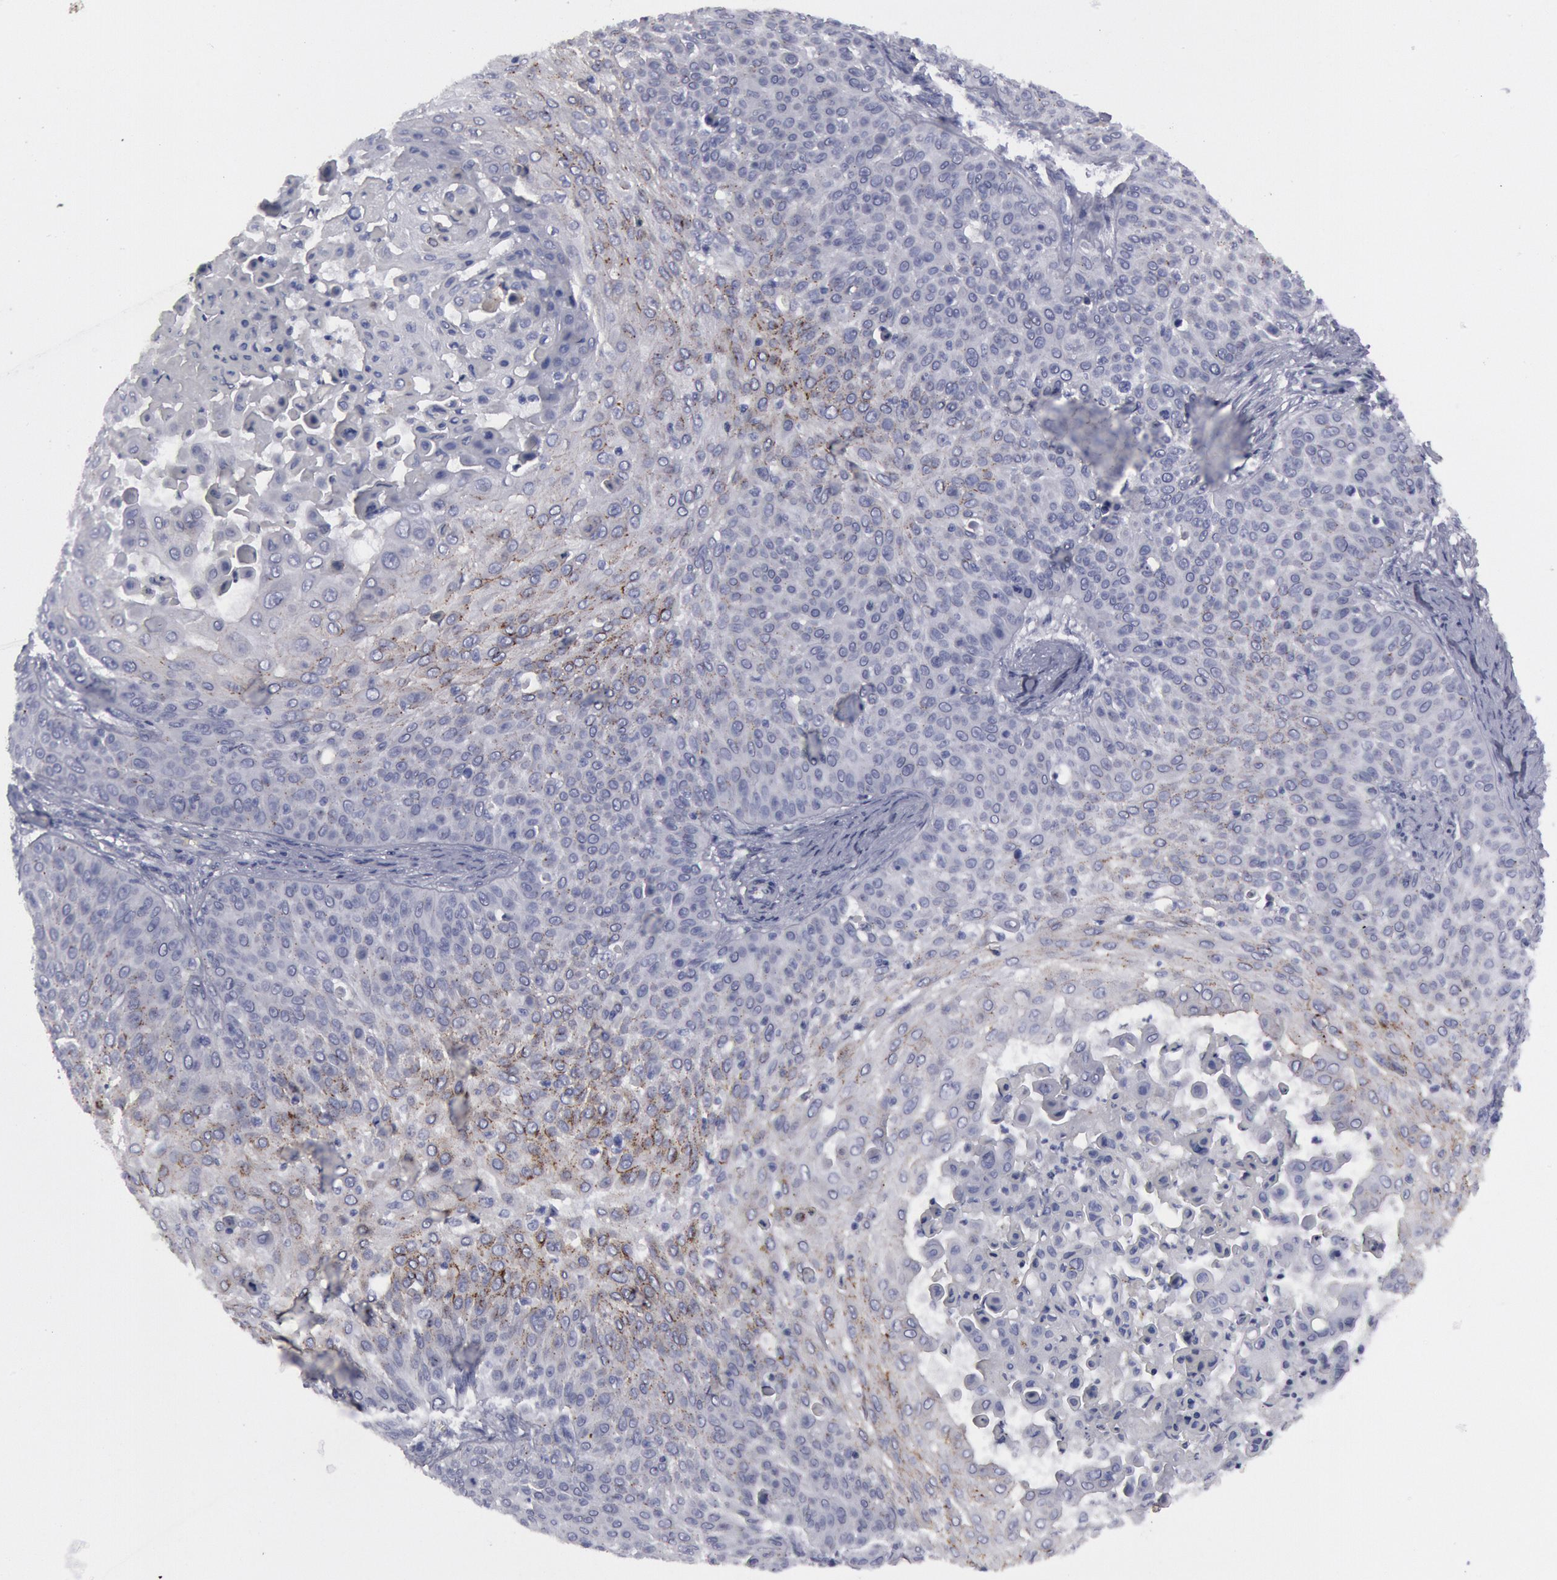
{"staining": {"intensity": "weak", "quantity": "25%-75%", "location": "cytoplasmic/membranous"}, "tissue": "skin cancer", "cell_type": "Tumor cells", "image_type": "cancer", "snomed": [{"axis": "morphology", "description": "Squamous cell carcinoma, NOS"}, {"axis": "topography", "description": "Skin"}], "caption": "Immunohistochemical staining of skin squamous cell carcinoma exhibits low levels of weak cytoplasmic/membranous positivity in approximately 25%-75% of tumor cells. (brown staining indicates protein expression, while blue staining denotes nuclei).", "gene": "FHL1", "patient": {"sex": "male", "age": 82}}